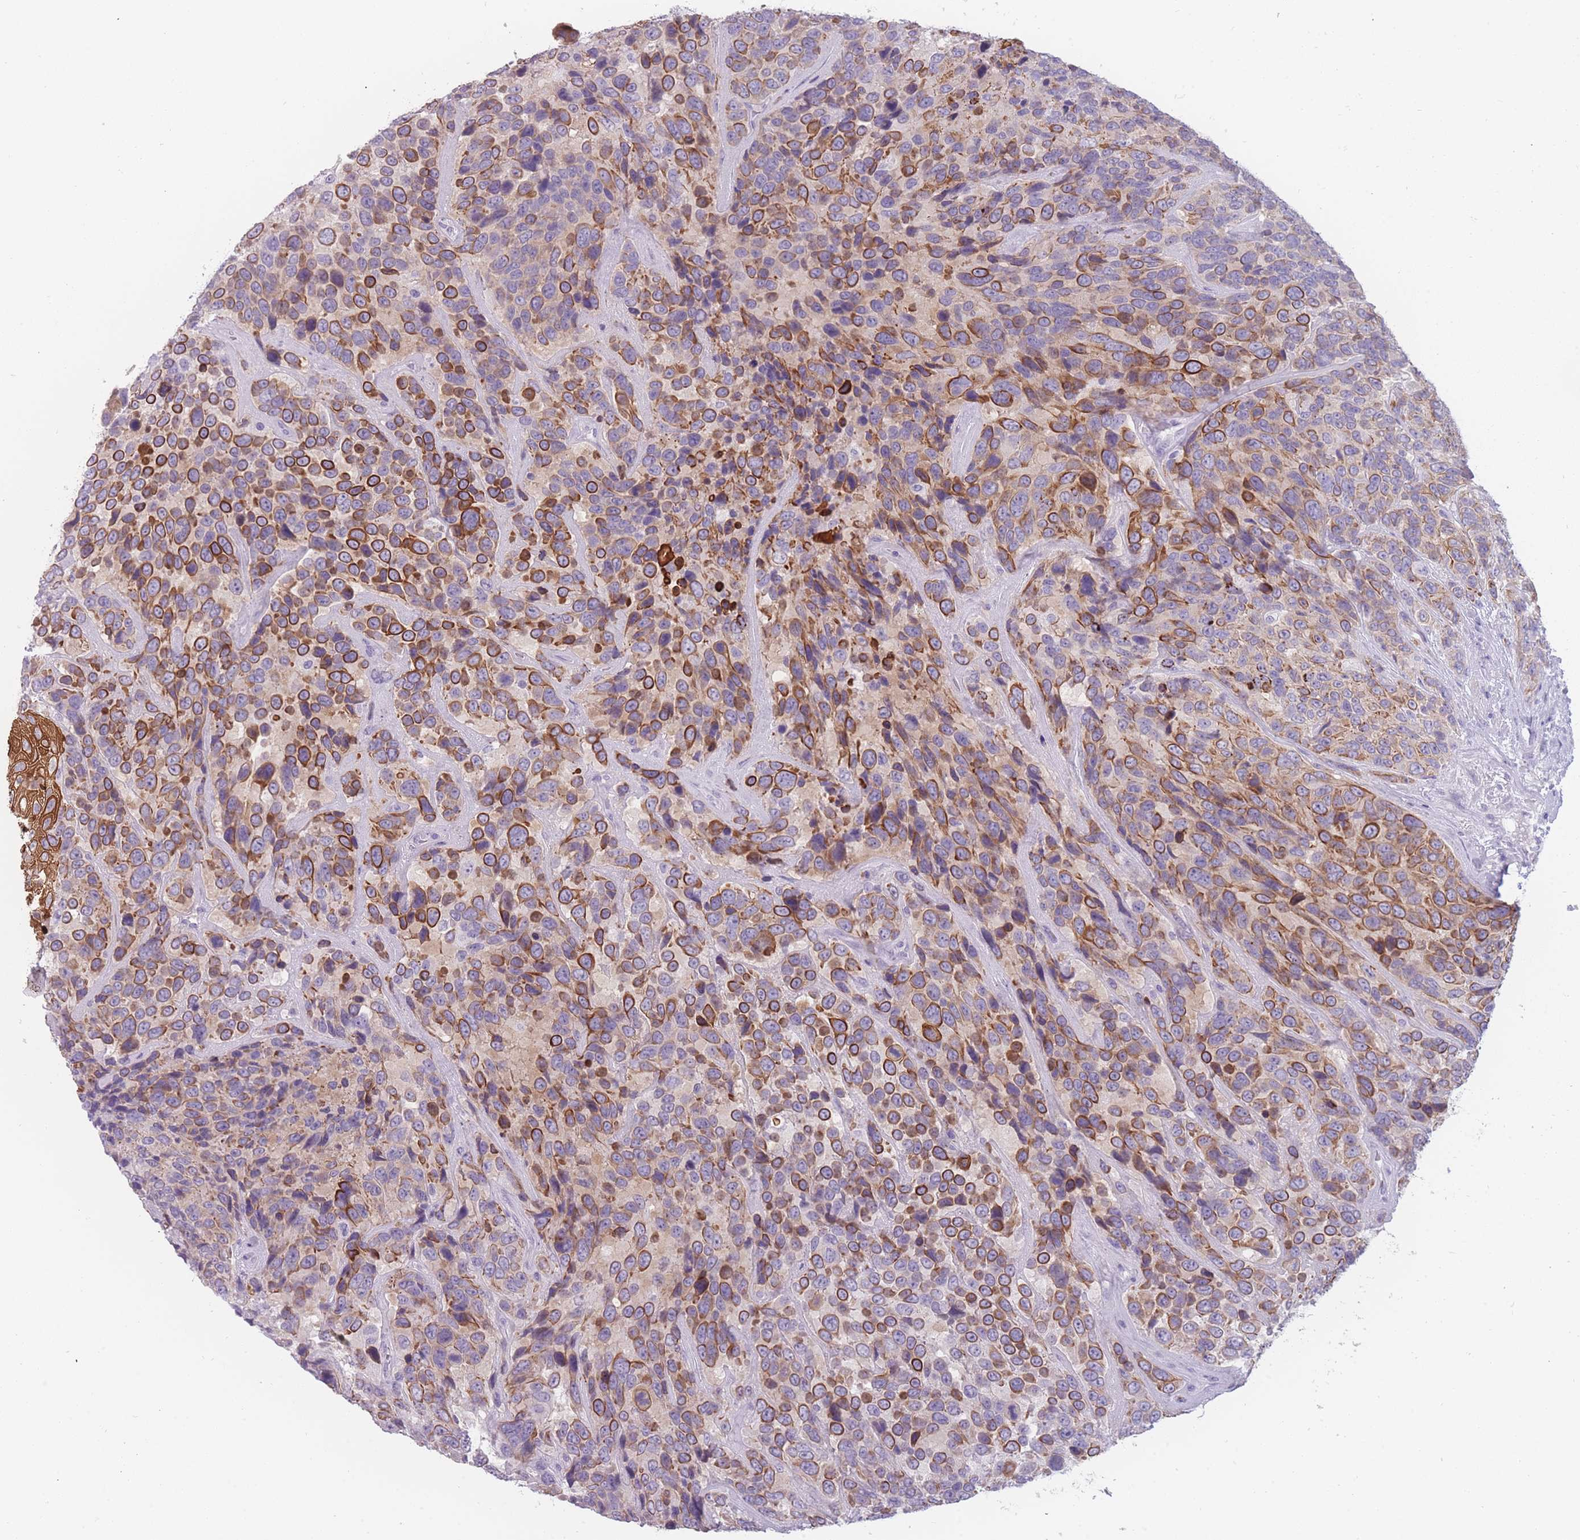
{"staining": {"intensity": "strong", "quantity": "25%-75%", "location": "cytoplasmic/membranous"}, "tissue": "urothelial cancer", "cell_type": "Tumor cells", "image_type": "cancer", "snomed": [{"axis": "morphology", "description": "Urothelial carcinoma, High grade"}, {"axis": "topography", "description": "Urinary bladder"}], "caption": "Urothelial cancer stained with immunohistochemistry exhibits strong cytoplasmic/membranous positivity in approximately 25%-75% of tumor cells.", "gene": "PPFIA3", "patient": {"sex": "female", "age": 70}}